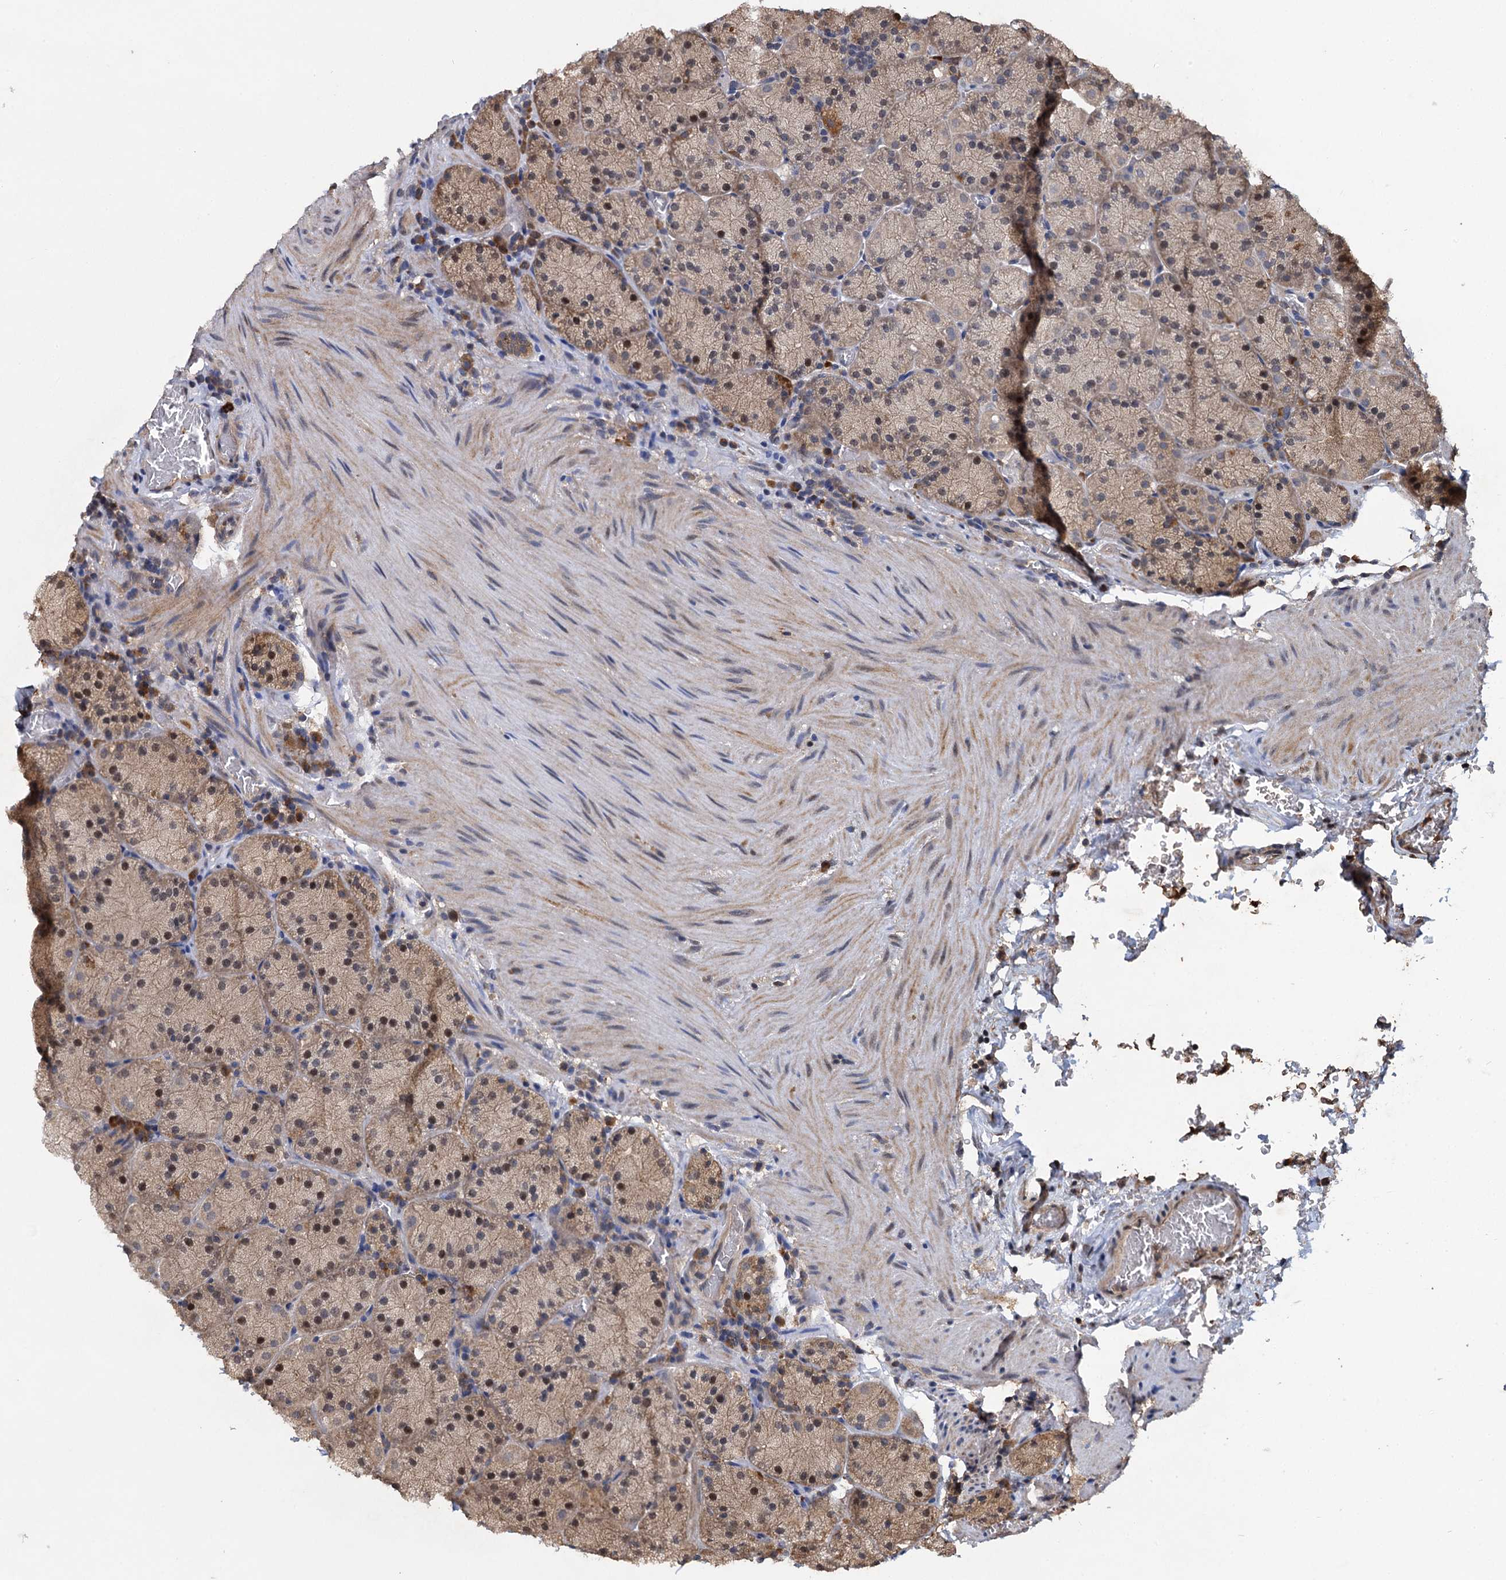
{"staining": {"intensity": "moderate", "quantity": "25%-75%", "location": "cytoplasmic/membranous,nuclear"}, "tissue": "stomach", "cell_type": "Glandular cells", "image_type": "normal", "snomed": [{"axis": "morphology", "description": "Normal tissue, NOS"}, {"axis": "topography", "description": "Stomach, upper"}, {"axis": "topography", "description": "Stomach, lower"}], "caption": "Immunohistochemistry histopathology image of normal stomach stained for a protein (brown), which reveals medium levels of moderate cytoplasmic/membranous,nuclear staining in approximately 25%-75% of glandular cells.", "gene": "SLC46A3", "patient": {"sex": "male", "age": 80}}